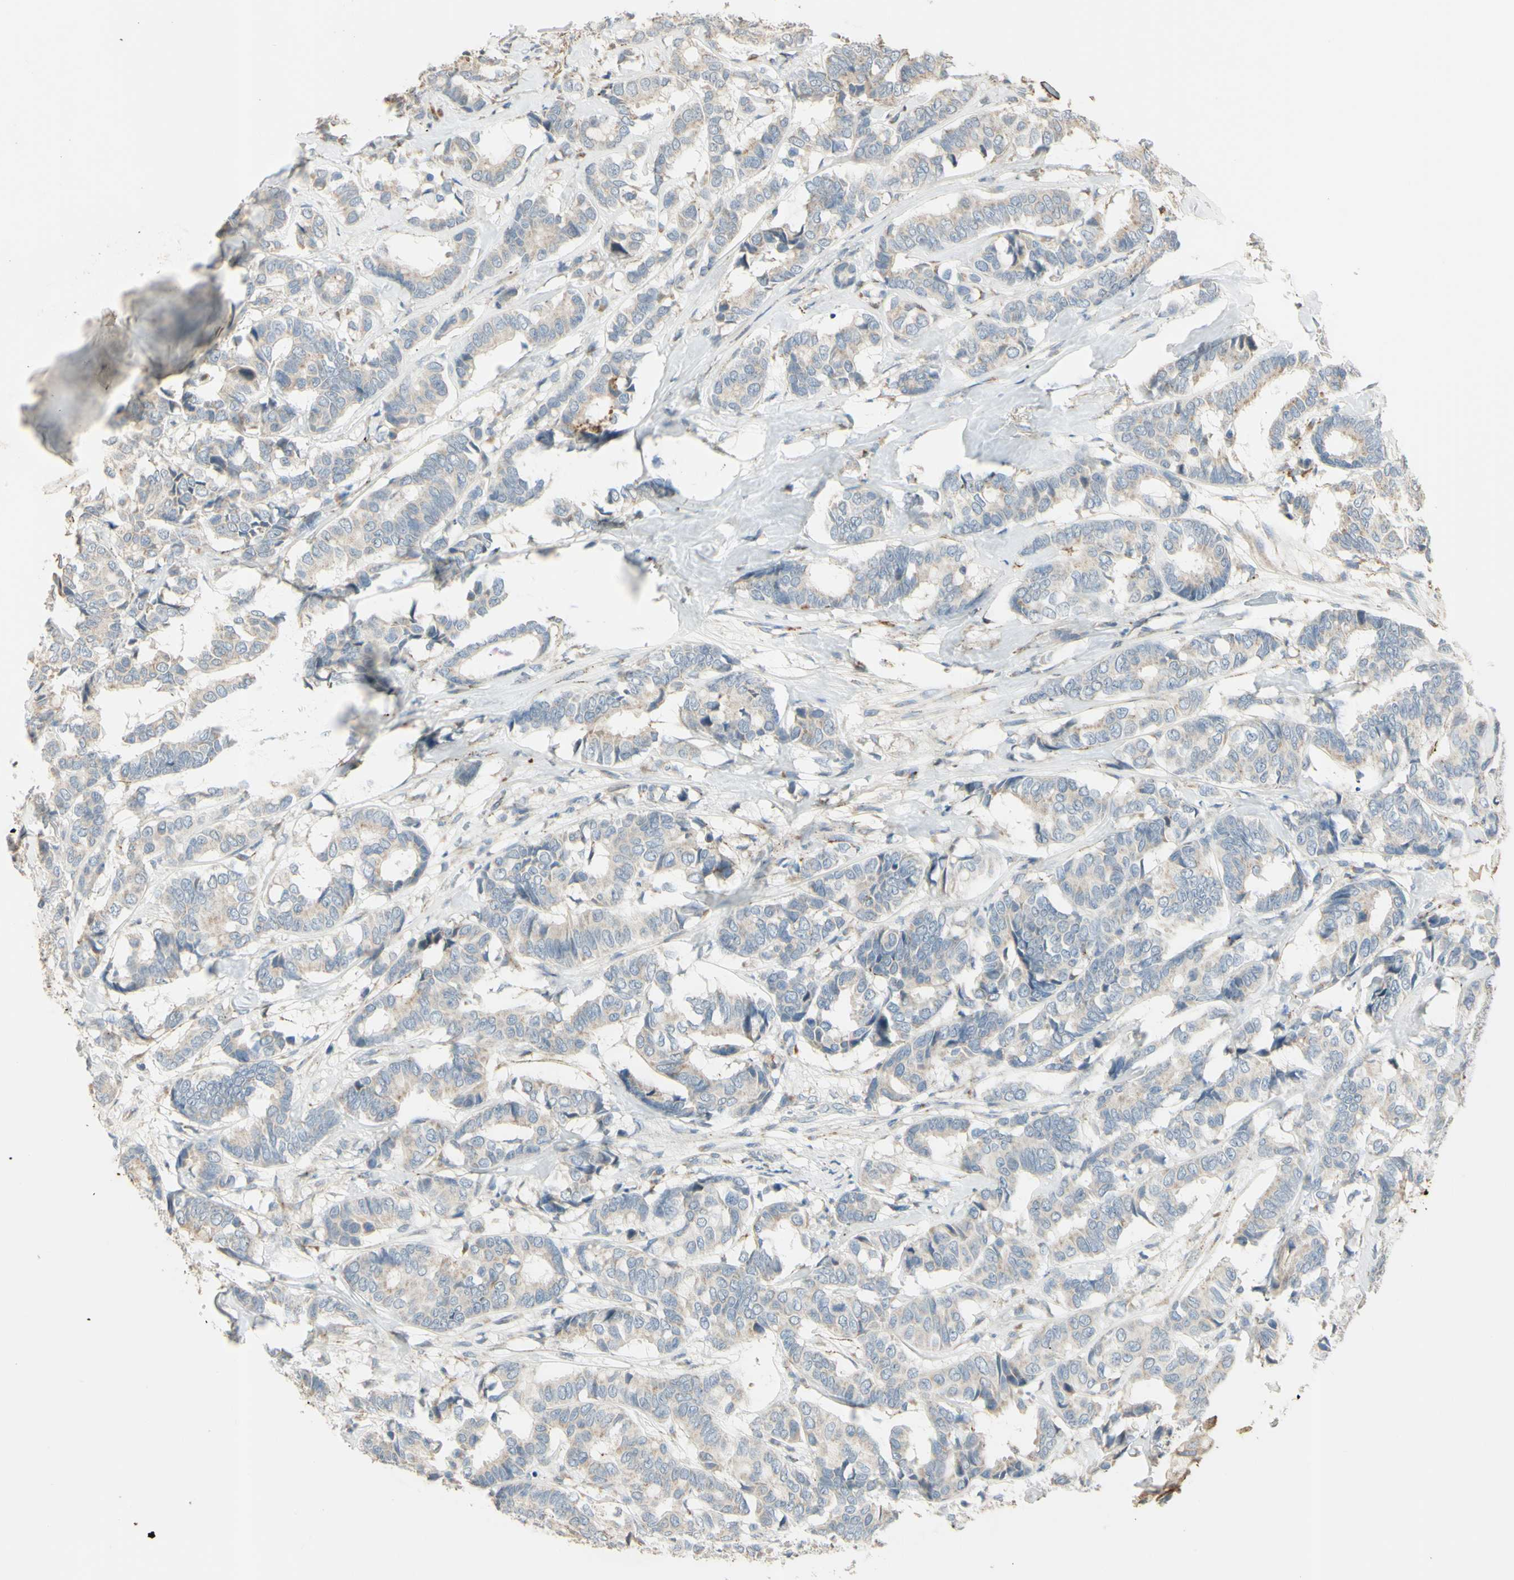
{"staining": {"intensity": "weak", "quantity": ">75%", "location": "cytoplasmic/membranous"}, "tissue": "breast cancer", "cell_type": "Tumor cells", "image_type": "cancer", "snomed": [{"axis": "morphology", "description": "Duct carcinoma"}, {"axis": "topography", "description": "Breast"}], "caption": "A low amount of weak cytoplasmic/membranous expression is seen in approximately >75% of tumor cells in breast cancer tissue.", "gene": "ANGPTL1", "patient": {"sex": "female", "age": 87}}